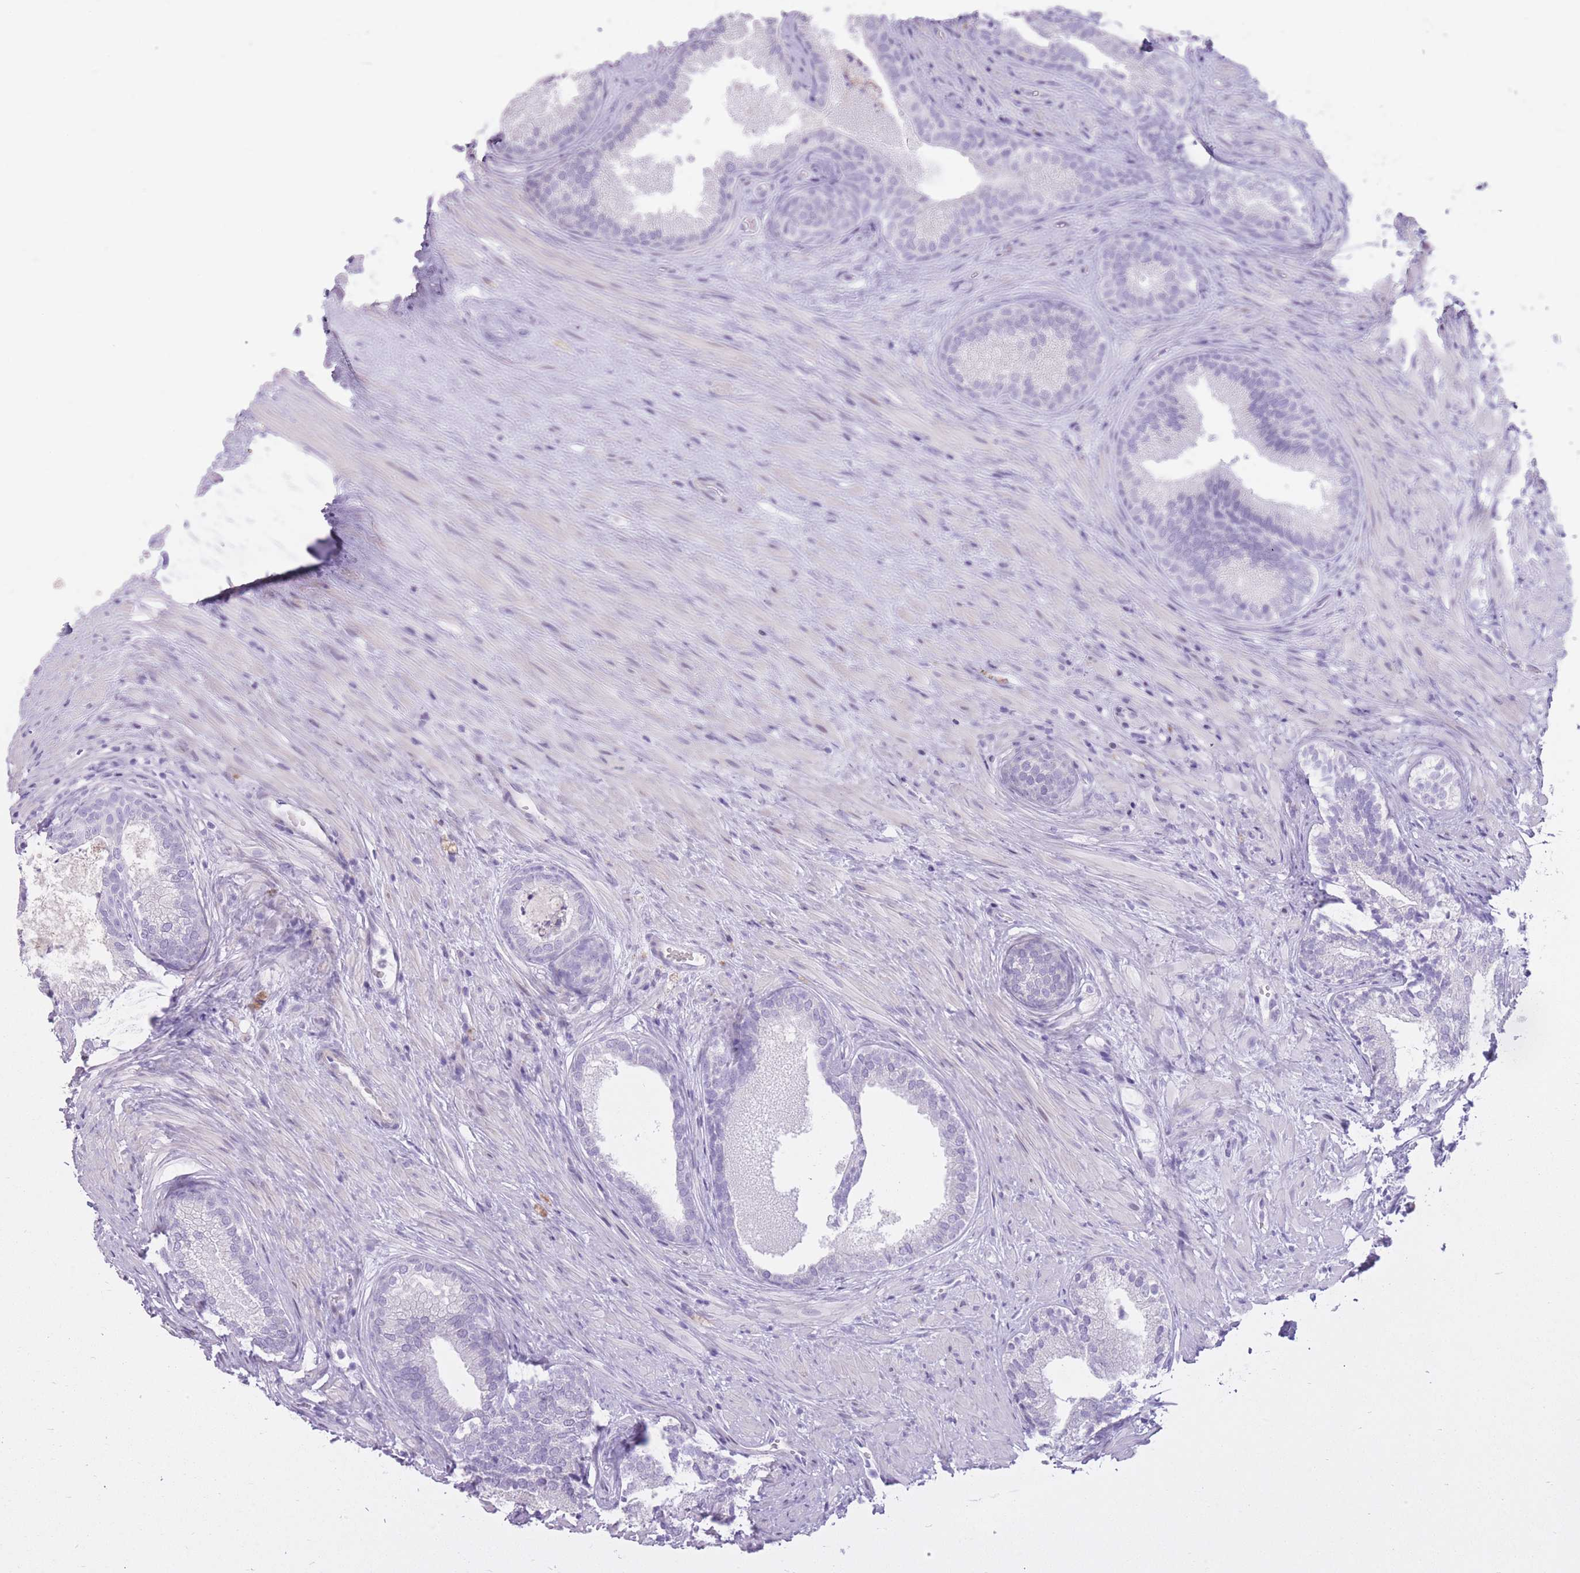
{"staining": {"intensity": "negative", "quantity": "none", "location": "none"}, "tissue": "prostate", "cell_type": "Glandular cells", "image_type": "normal", "snomed": [{"axis": "morphology", "description": "Normal tissue, NOS"}, {"axis": "topography", "description": "Prostate"}], "caption": "A histopathology image of prostate stained for a protein displays no brown staining in glandular cells.", "gene": "WDR70", "patient": {"sex": "male", "age": 76}}